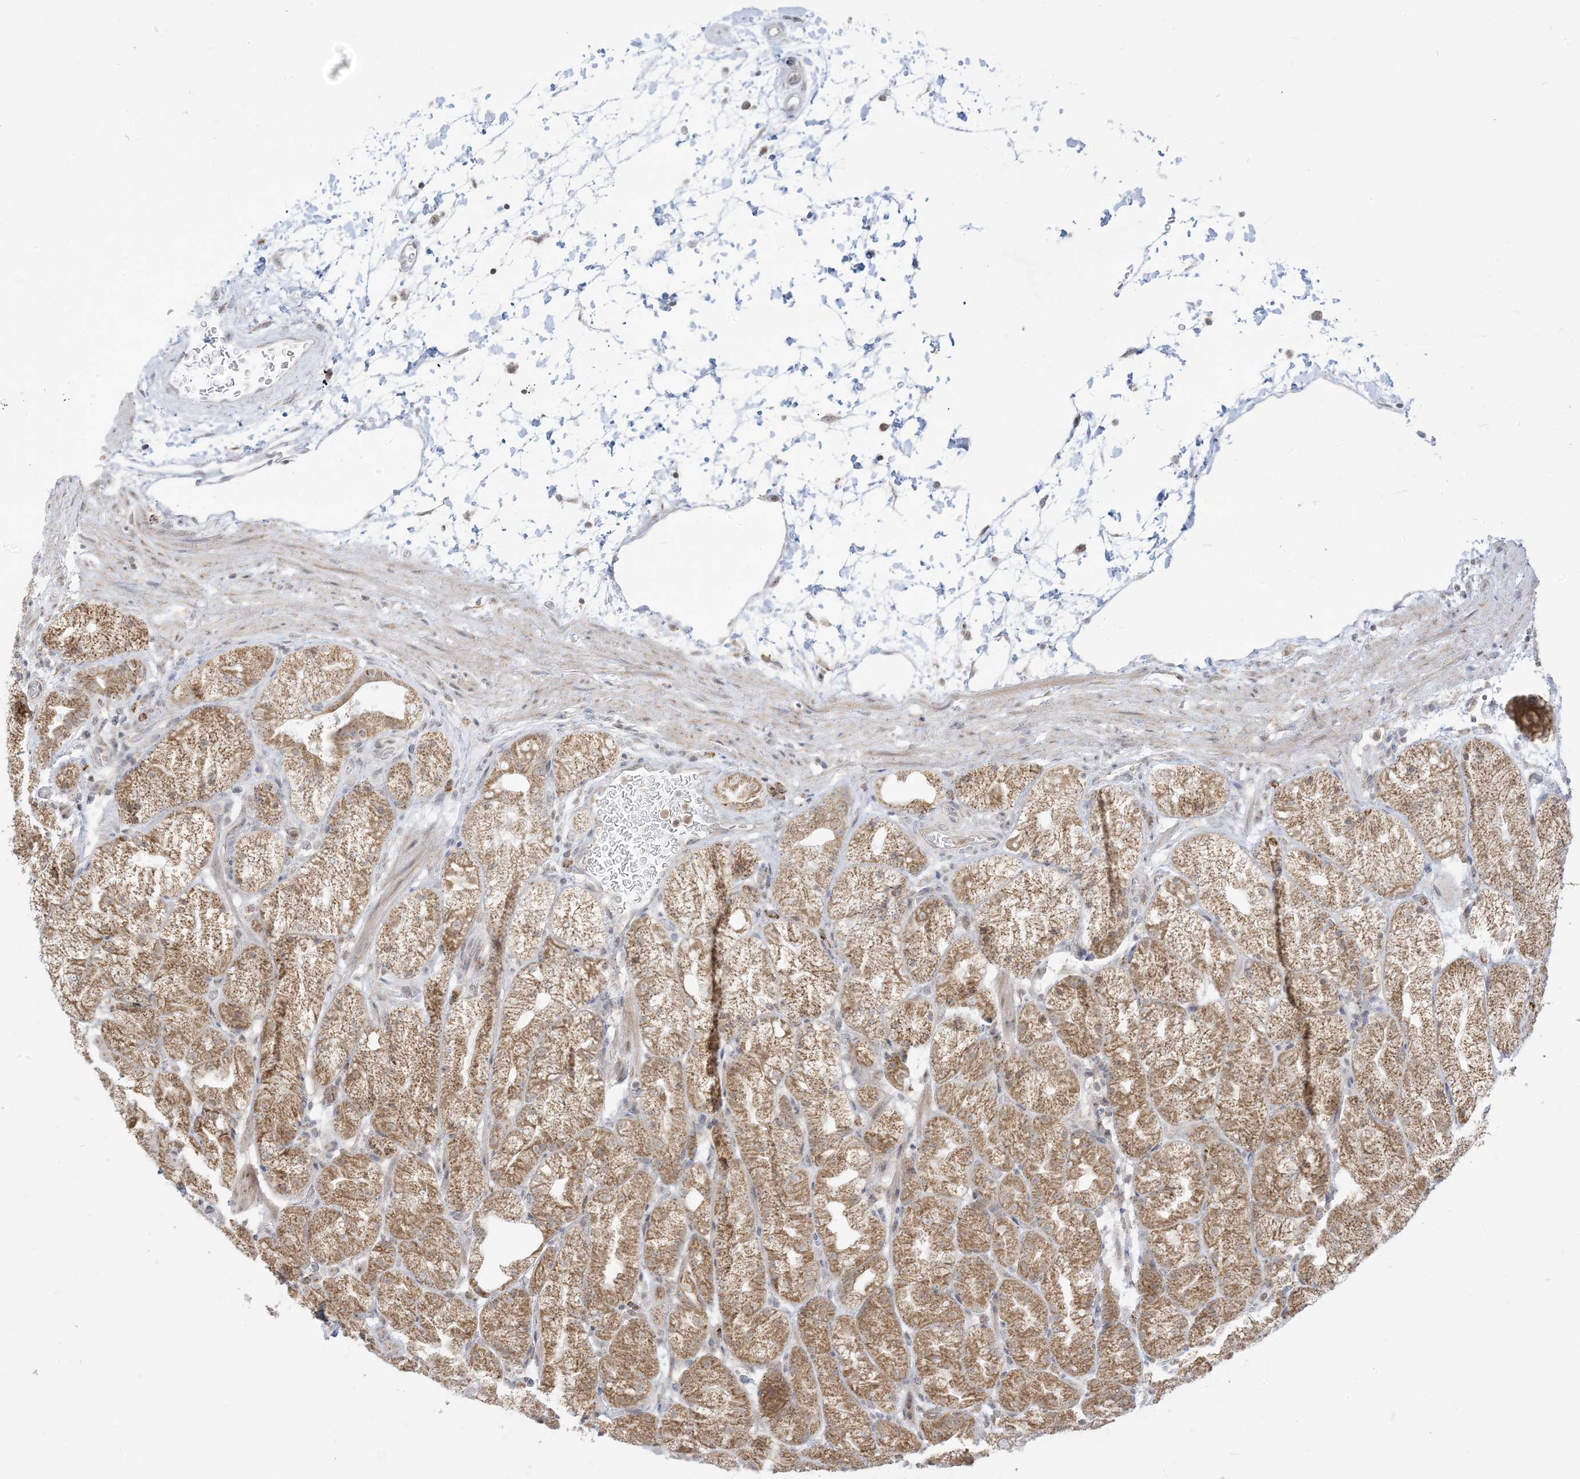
{"staining": {"intensity": "moderate", "quantity": ">75%", "location": "cytoplasmic/membranous"}, "tissue": "stomach", "cell_type": "Glandular cells", "image_type": "normal", "snomed": [{"axis": "morphology", "description": "Normal tissue, NOS"}, {"axis": "topography", "description": "Stomach, upper"}], "caption": "The micrograph reveals a brown stain indicating the presence of a protein in the cytoplasmic/membranous of glandular cells in stomach.", "gene": "KANSL3", "patient": {"sex": "male", "age": 48}}